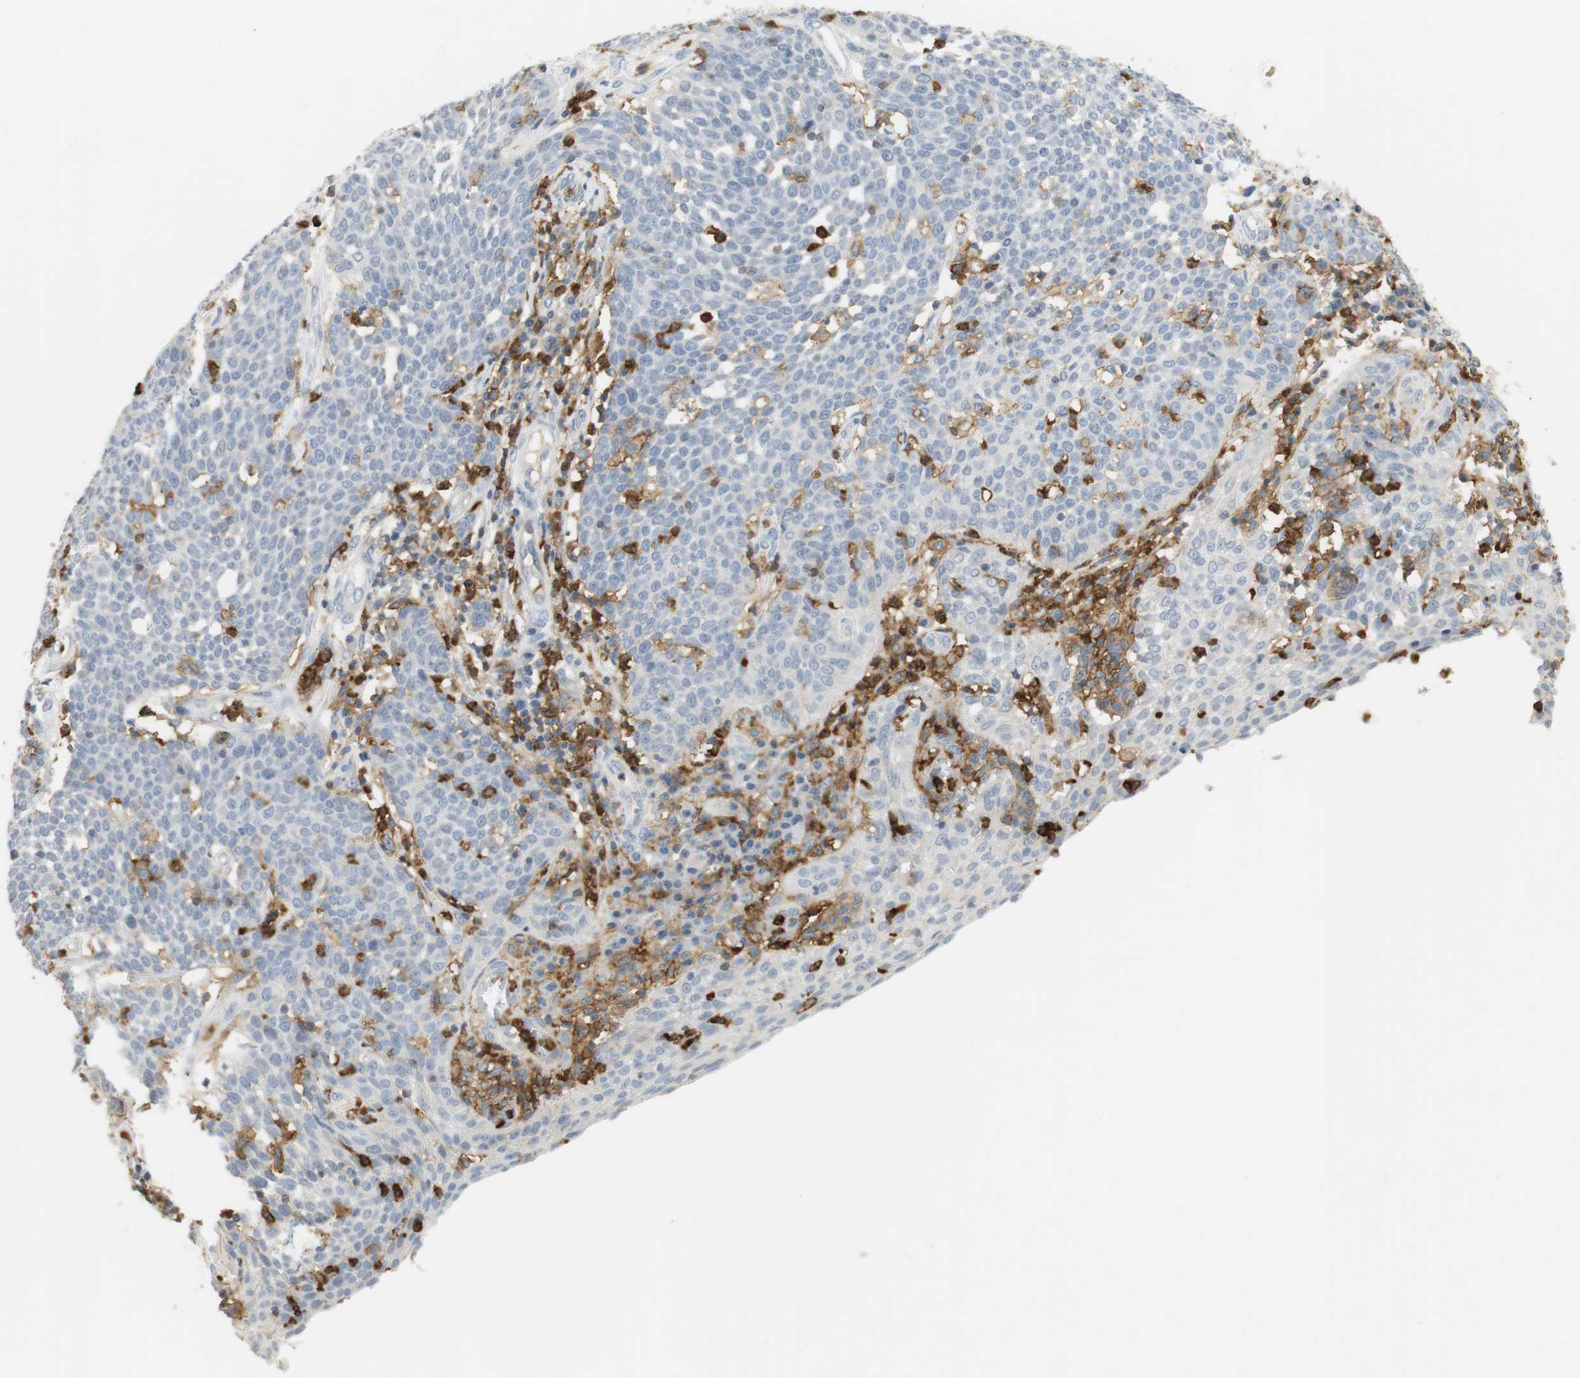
{"staining": {"intensity": "negative", "quantity": "none", "location": "none"}, "tissue": "cervical cancer", "cell_type": "Tumor cells", "image_type": "cancer", "snomed": [{"axis": "morphology", "description": "Squamous cell carcinoma, NOS"}, {"axis": "topography", "description": "Cervix"}], "caption": "Immunohistochemical staining of human cervical squamous cell carcinoma demonstrates no significant staining in tumor cells. (DAB (3,3'-diaminobenzidine) immunohistochemistry, high magnification).", "gene": "SIRPA", "patient": {"sex": "female", "age": 34}}